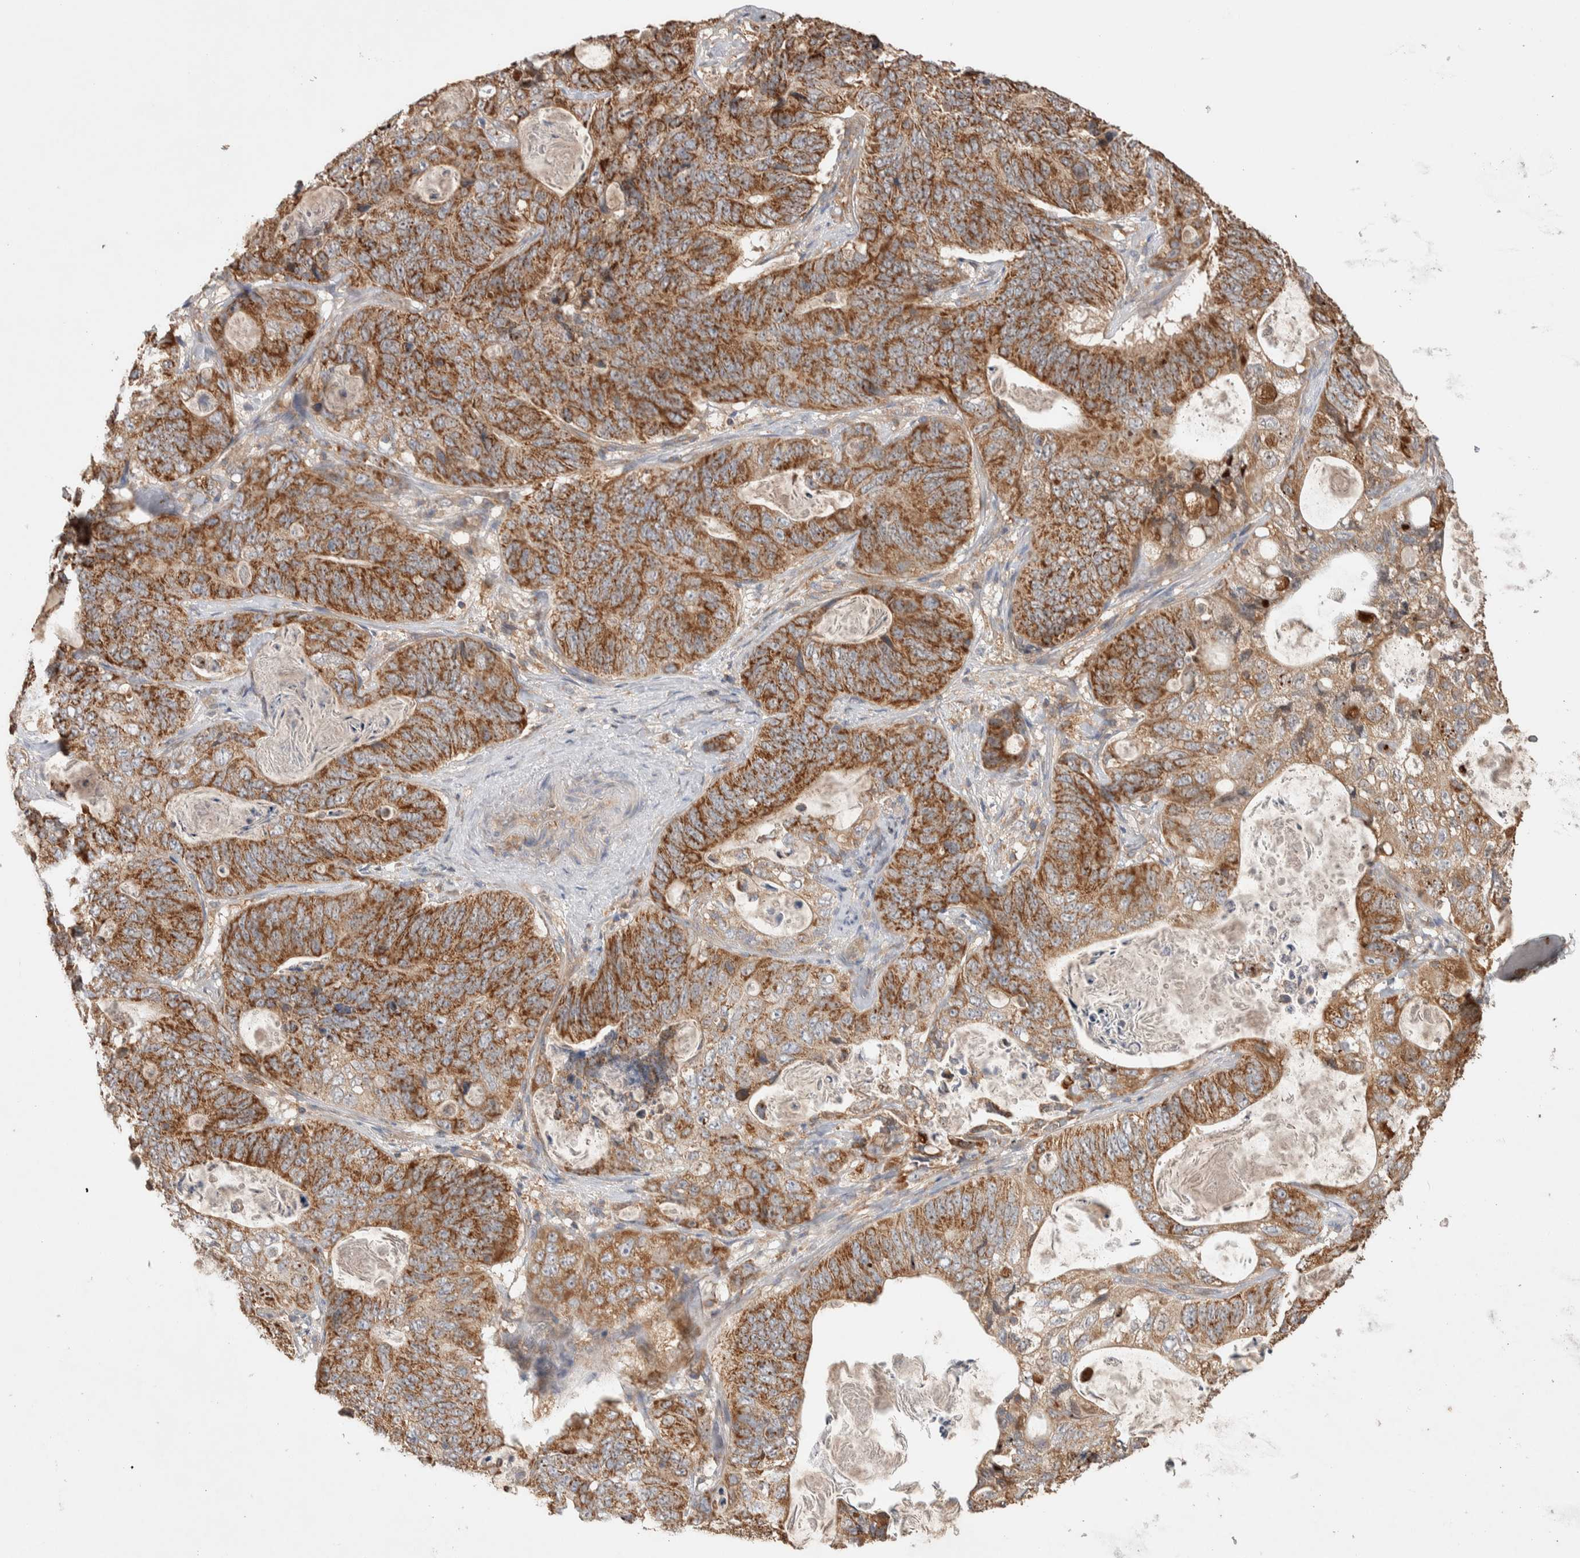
{"staining": {"intensity": "strong", "quantity": ">75%", "location": "cytoplasmic/membranous"}, "tissue": "stomach cancer", "cell_type": "Tumor cells", "image_type": "cancer", "snomed": [{"axis": "morphology", "description": "Normal tissue, NOS"}, {"axis": "morphology", "description": "Adenocarcinoma, NOS"}, {"axis": "topography", "description": "Stomach"}], "caption": "Immunohistochemistry (DAB (3,3'-diaminobenzidine)) staining of adenocarcinoma (stomach) shows strong cytoplasmic/membranous protein staining in approximately >75% of tumor cells.", "gene": "DEPTOR", "patient": {"sex": "female", "age": 89}}